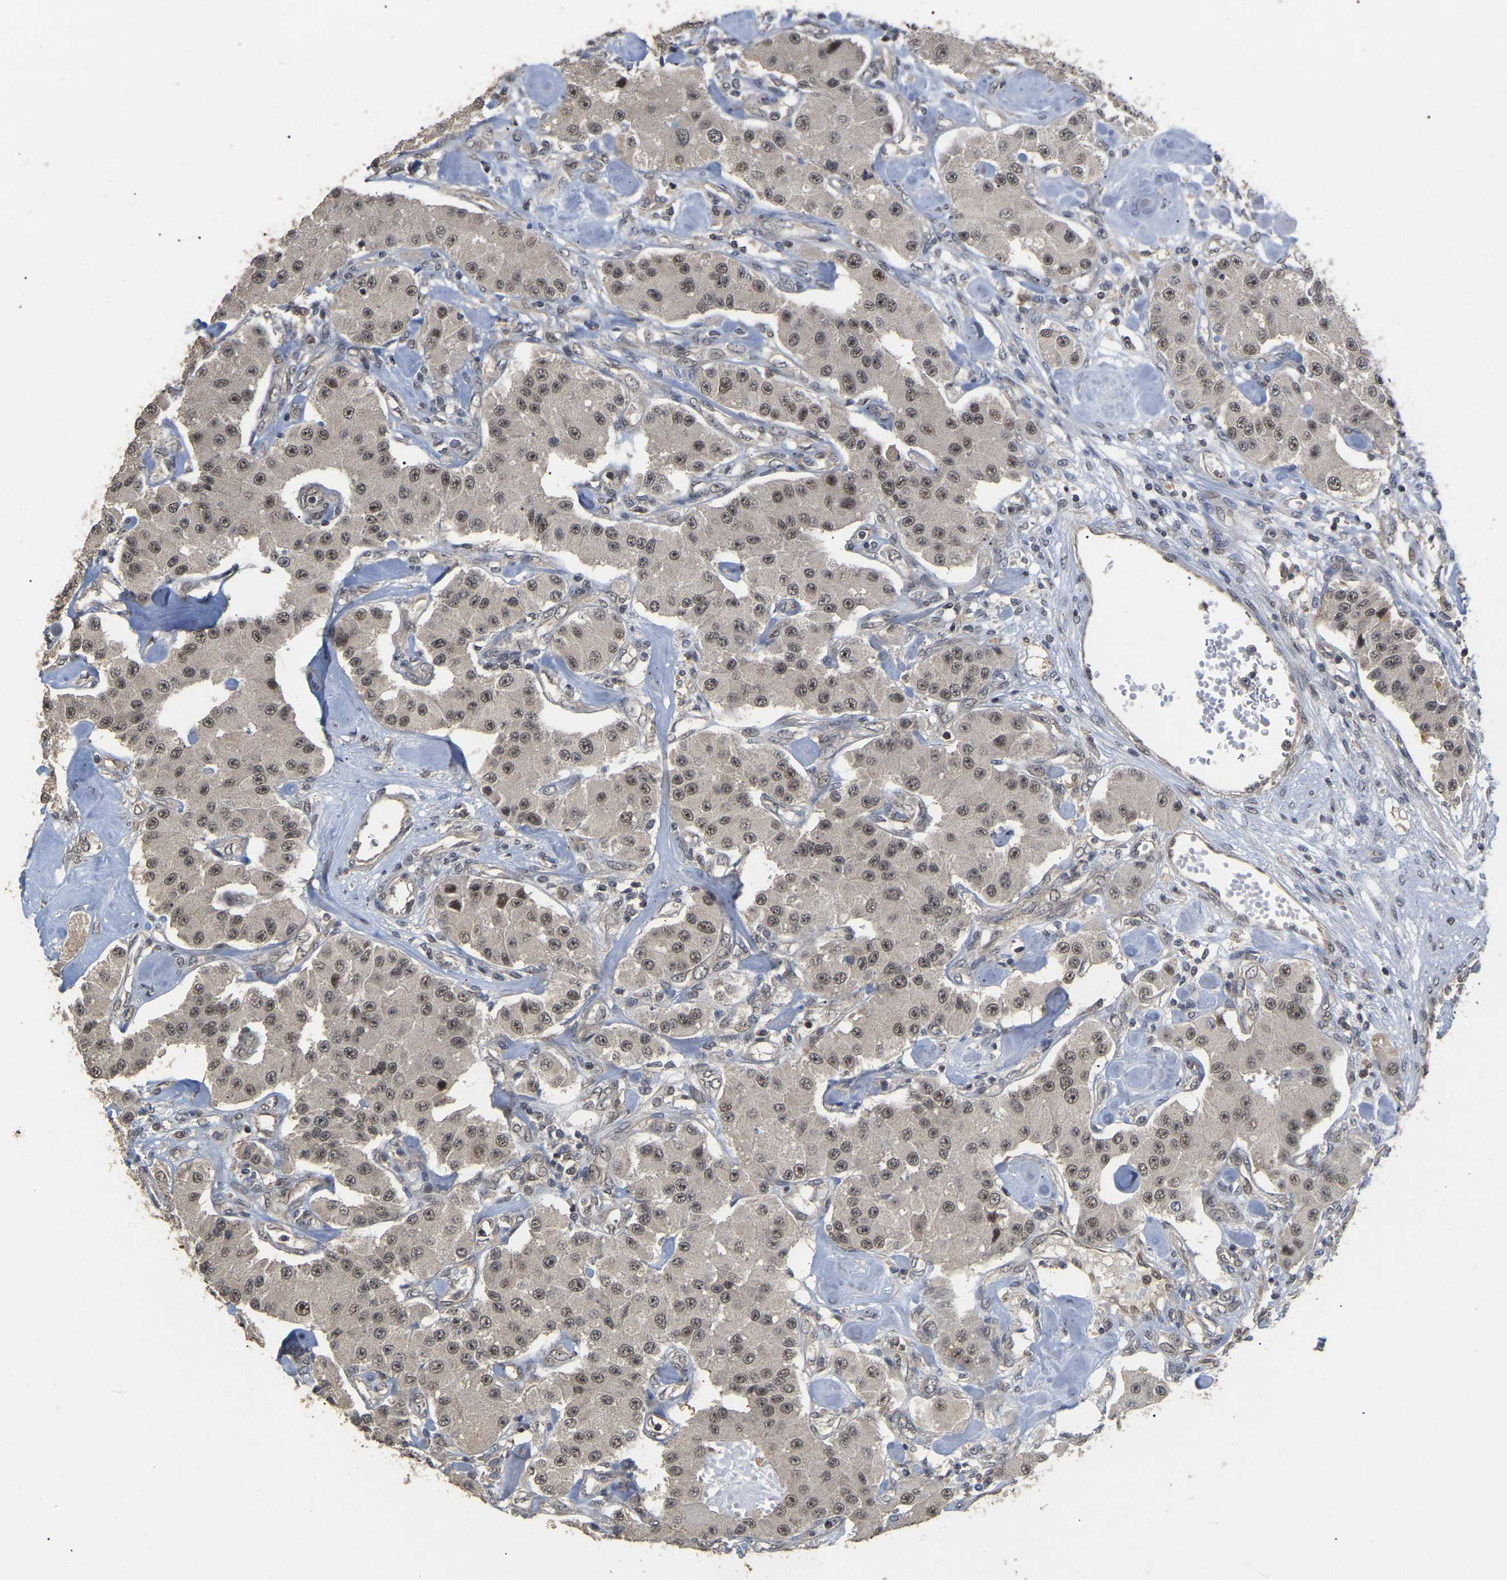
{"staining": {"intensity": "moderate", "quantity": ">75%", "location": "nuclear"}, "tissue": "carcinoid", "cell_type": "Tumor cells", "image_type": "cancer", "snomed": [{"axis": "morphology", "description": "Carcinoid, malignant, NOS"}, {"axis": "topography", "description": "Pancreas"}], "caption": "The histopathology image reveals immunohistochemical staining of carcinoid (malignant). There is moderate nuclear positivity is identified in approximately >75% of tumor cells. The staining was performed using DAB, with brown indicating positive protein expression. Nuclei are stained blue with hematoxylin.", "gene": "JAZF1", "patient": {"sex": "male", "age": 41}}